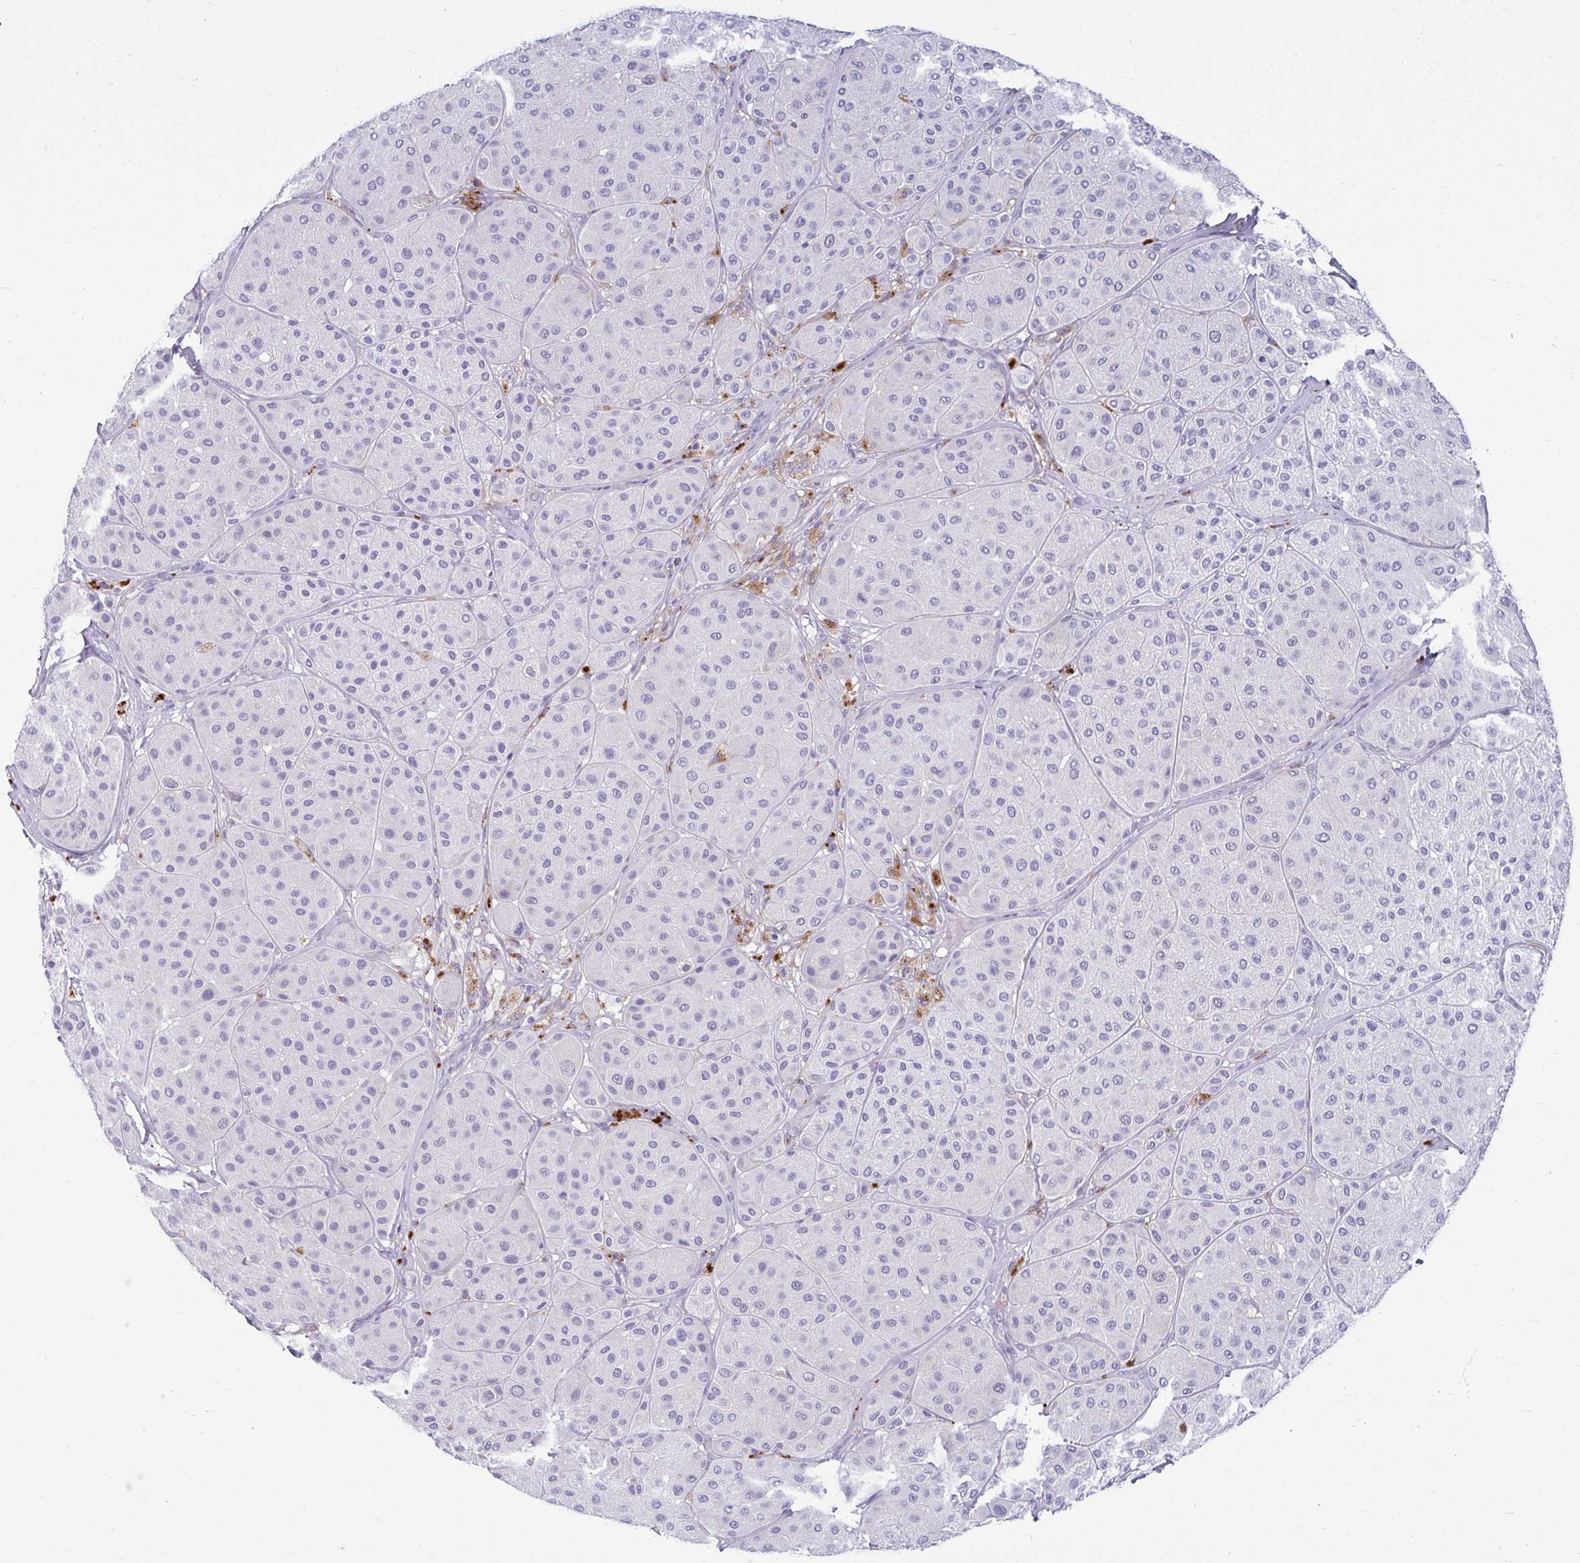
{"staining": {"intensity": "negative", "quantity": "none", "location": "none"}, "tissue": "melanoma", "cell_type": "Tumor cells", "image_type": "cancer", "snomed": [{"axis": "morphology", "description": "Malignant melanoma, Metastatic site"}, {"axis": "topography", "description": "Smooth muscle"}], "caption": "This is a photomicrograph of immunohistochemistry (IHC) staining of malignant melanoma (metastatic site), which shows no positivity in tumor cells.", "gene": "CTSZ", "patient": {"sex": "male", "age": 41}}